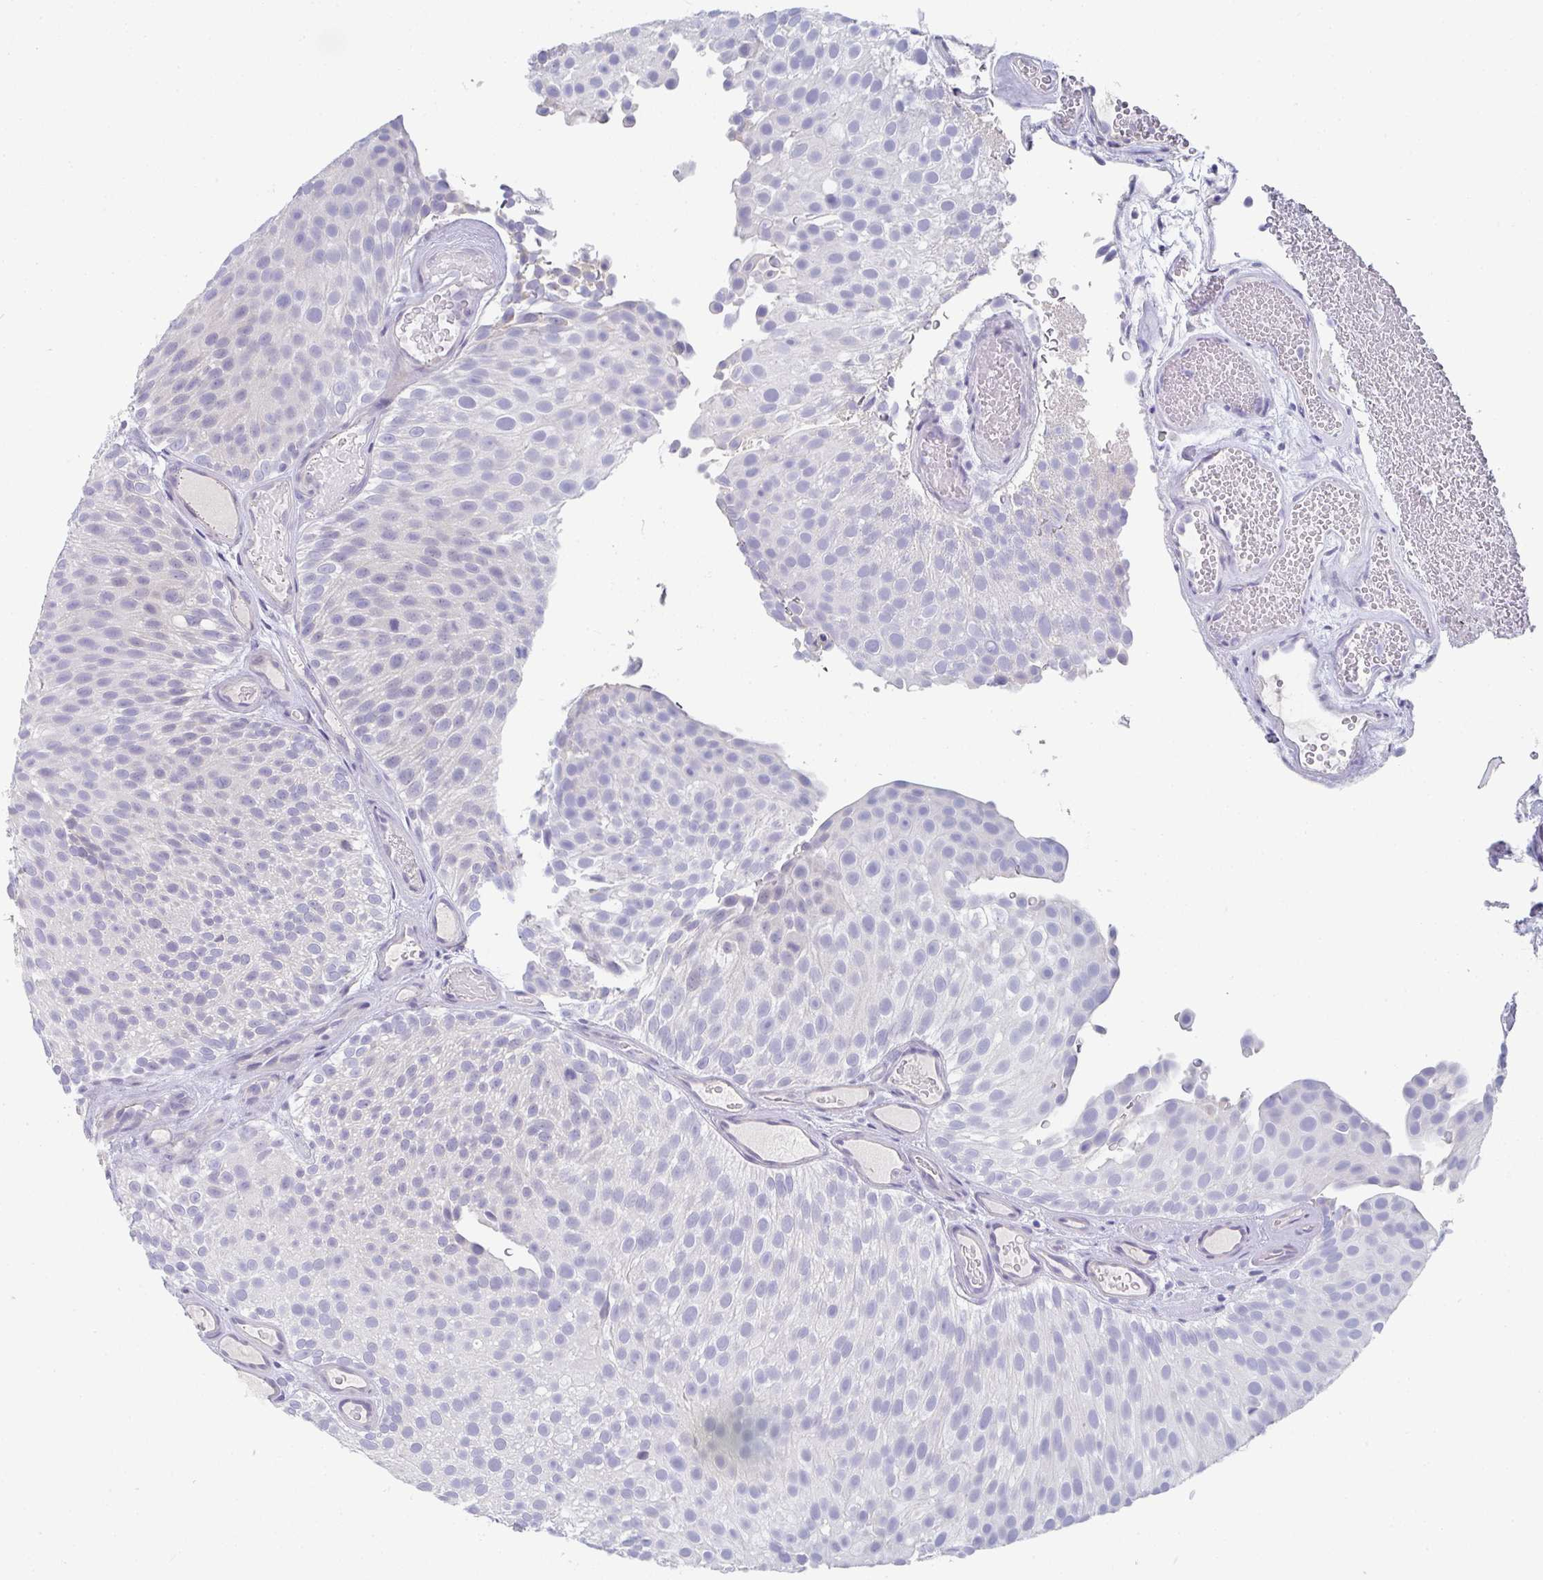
{"staining": {"intensity": "negative", "quantity": "none", "location": "none"}, "tissue": "urothelial cancer", "cell_type": "Tumor cells", "image_type": "cancer", "snomed": [{"axis": "morphology", "description": "Urothelial carcinoma, Low grade"}, {"axis": "topography", "description": "Urinary bladder"}], "caption": "Immunohistochemistry (IHC) photomicrograph of neoplastic tissue: human urothelial cancer stained with DAB (3,3'-diaminobenzidine) shows no significant protein expression in tumor cells.", "gene": "NOXRED1", "patient": {"sex": "male", "age": 78}}